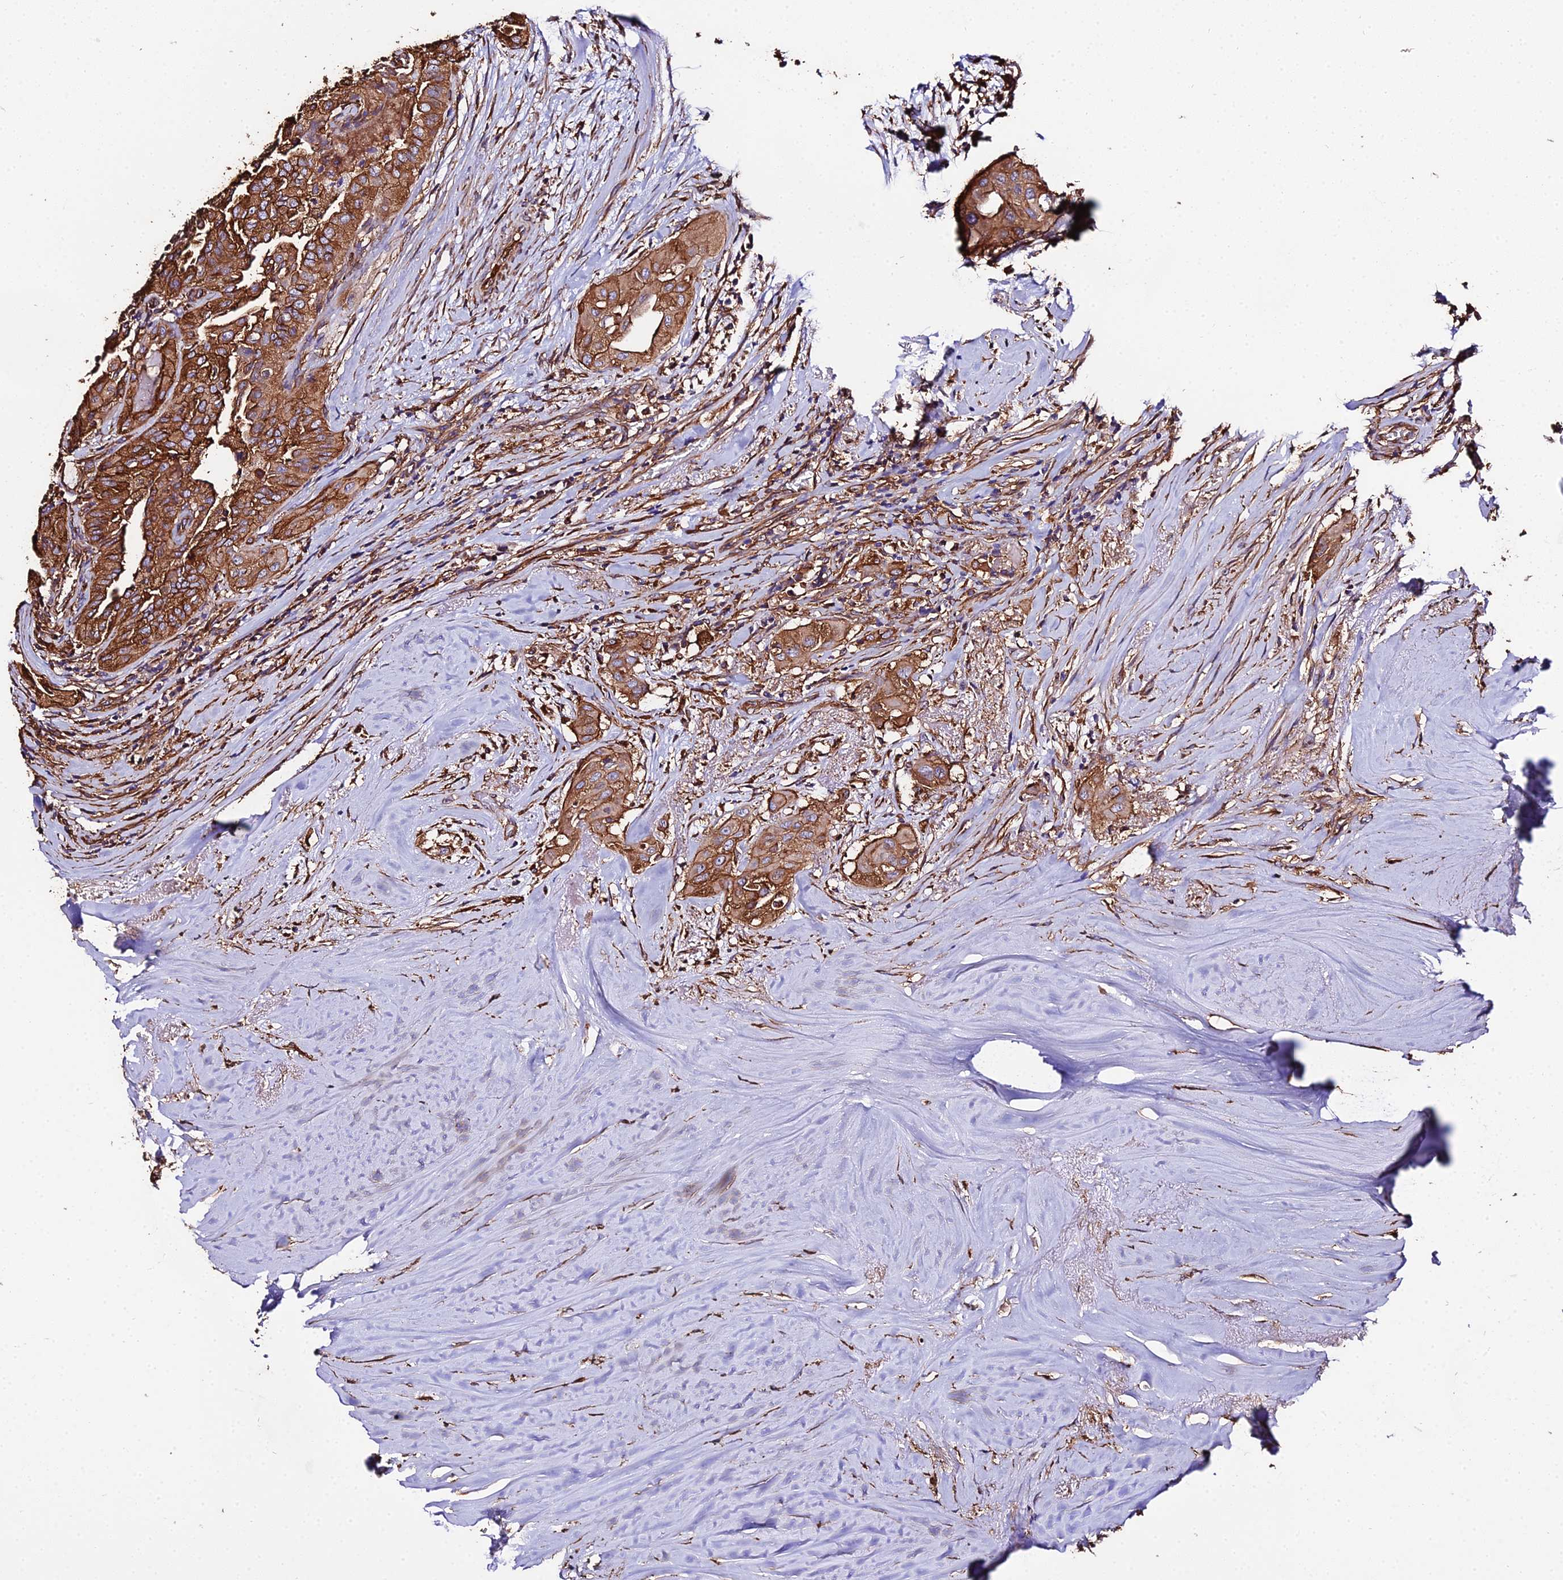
{"staining": {"intensity": "strong", "quantity": ">75%", "location": "cytoplasmic/membranous"}, "tissue": "thyroid cancer", "cell_type": "Tumor cells", "image_type": "cancer", "snomed": [{"axis": "morphology", "description": "Papillary adenocarcinoma, NOS"}, {"axis": "topography", "description": "Thyroid gland"}], "caption": "Human thyroid papillary adenocarcinoma stained with a protein marker shows strong staining in tumor cells.", "gene": "TUBA3D", "patient": {"sex": "female", "age": 59}}